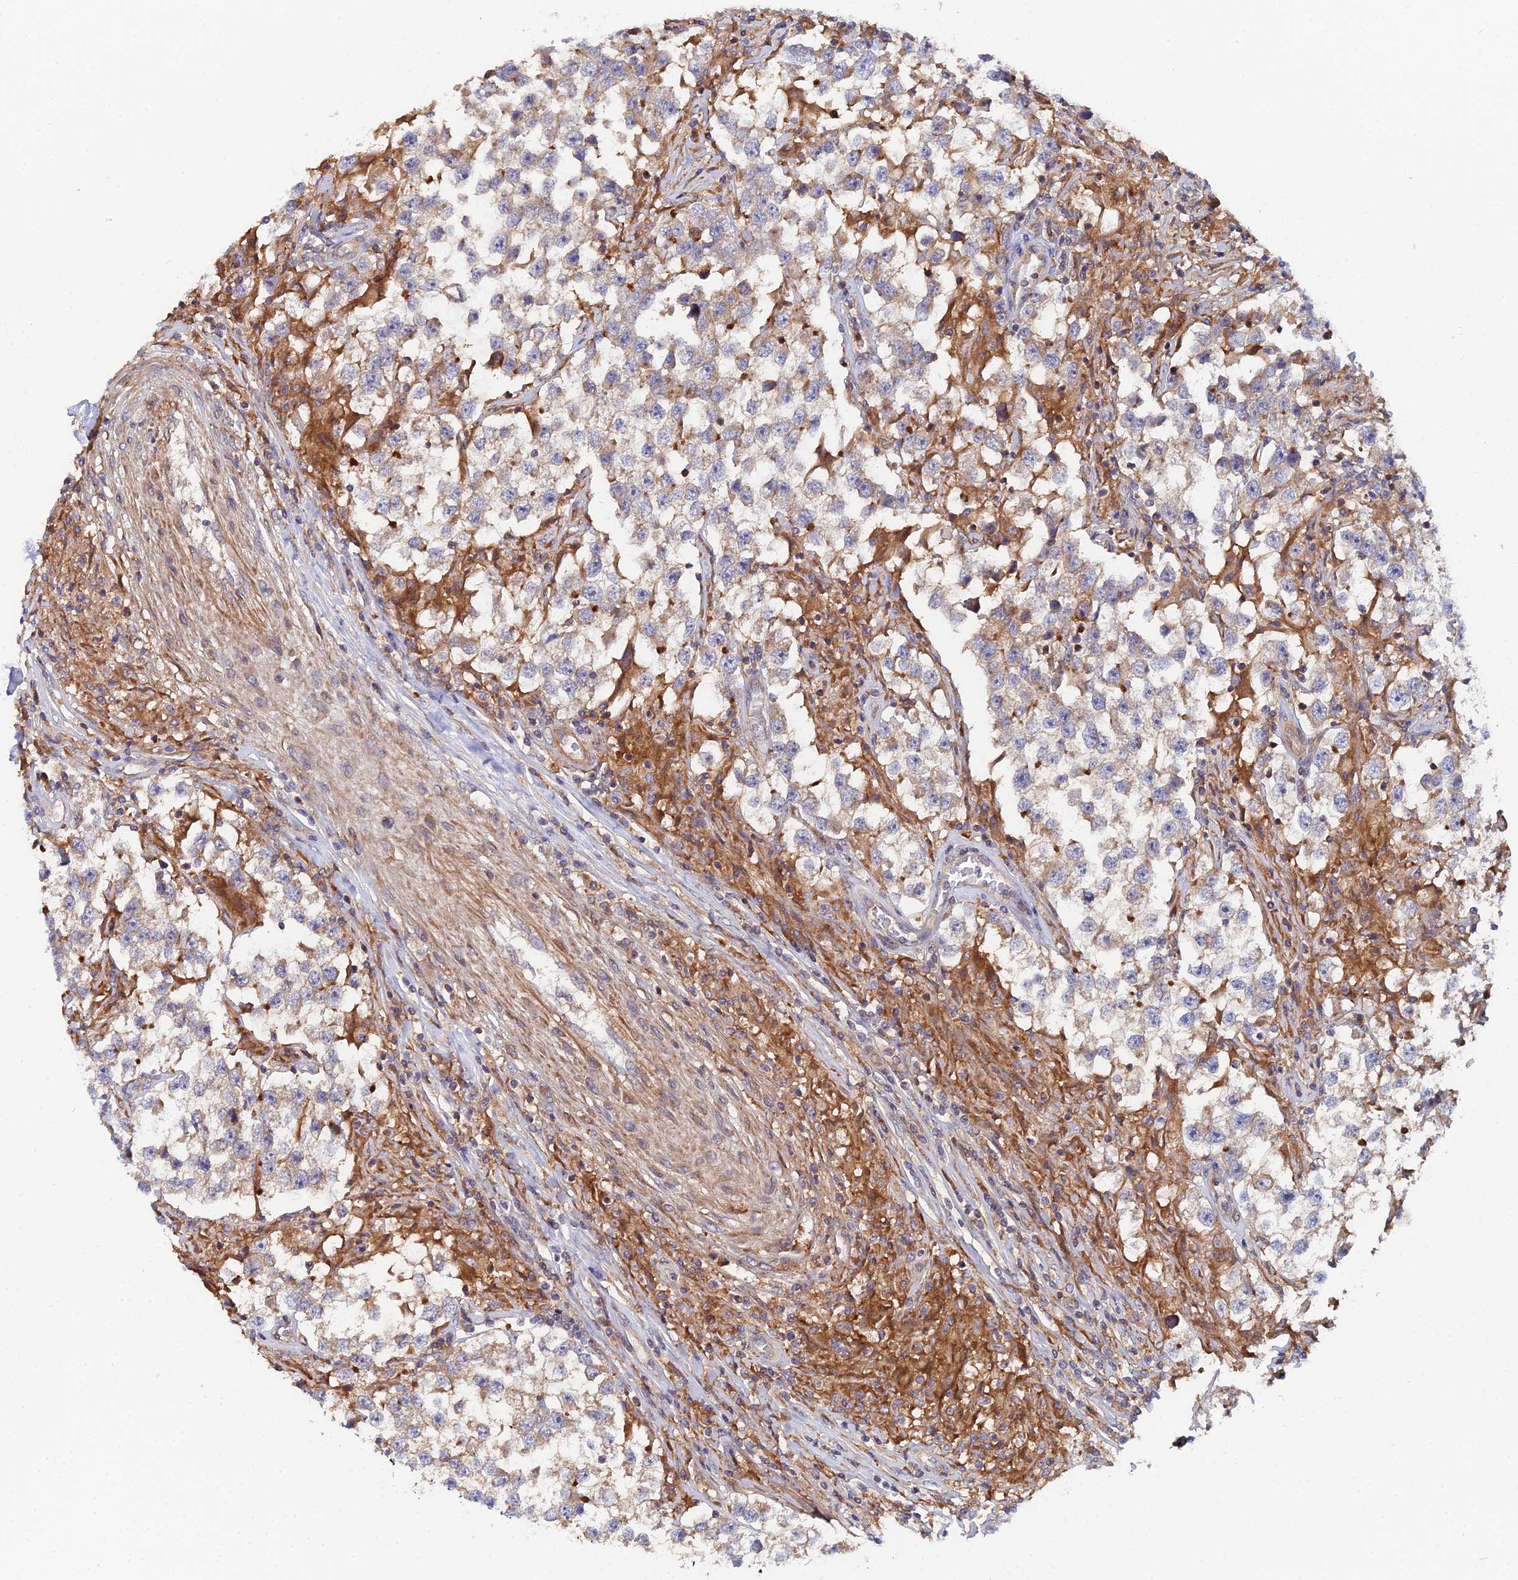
{"staining": {"intensity": "weak", "quantity": "<25%", "location": "cytoplasmic/membranous"}, "tissue": "testis cancer", "cell_type": "Tumor cells", "image_type": "cancer", "snomed": [{"axis": "morphology", "description": "Seminoma, NOS"}, {"axis": "topography", "description": "Testis"}], "caption": "Testis seminoma was stained to show a protein in brown. There is no significant positivity in tumor cells.", "gene": "GNG5B", "patient": {"sex": "male", "age": 46}}